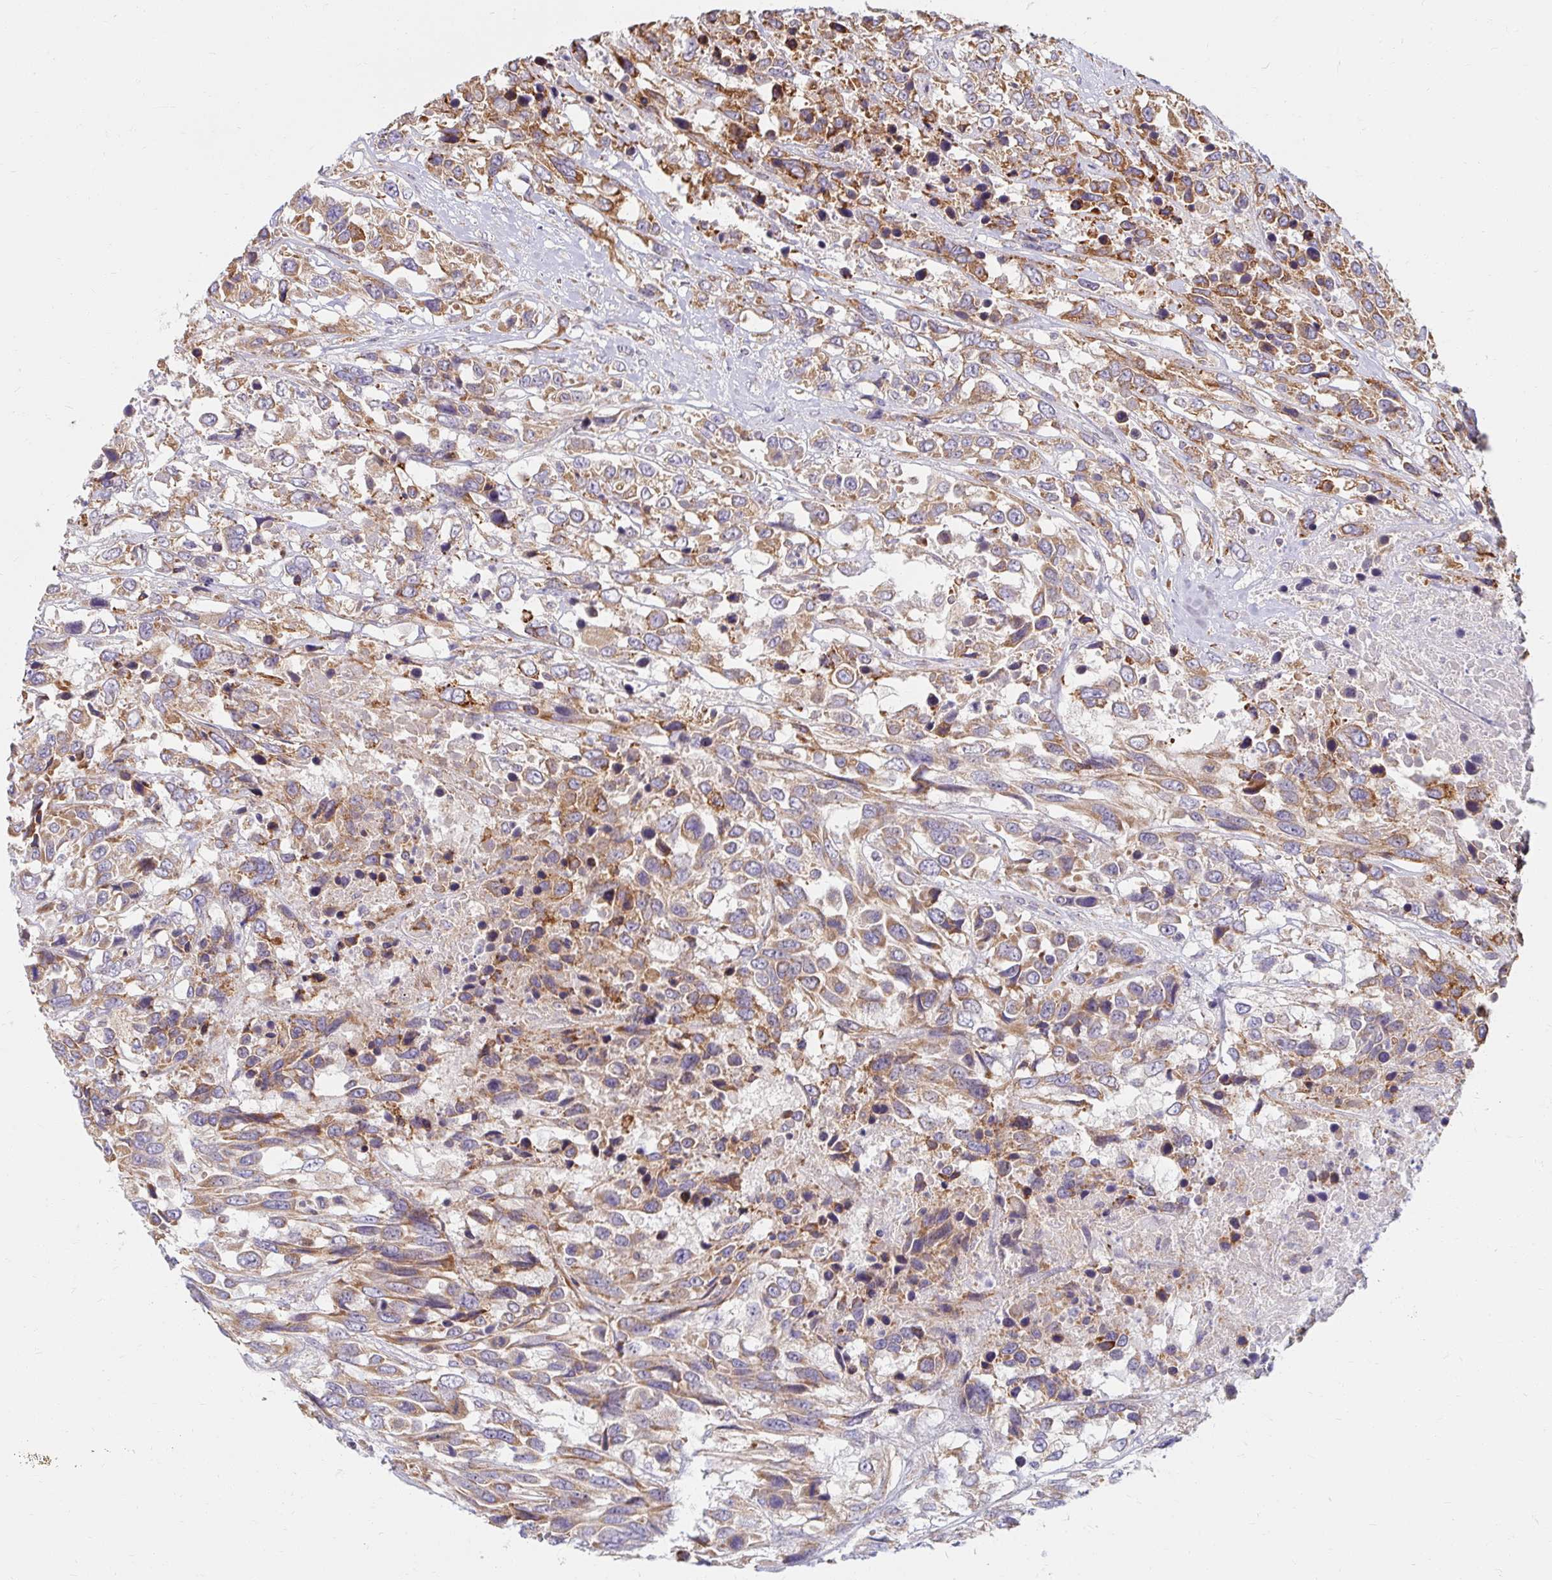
{"staining": {"intensity": "moderate", "quantity": ">75%", "location": "cytoplasmic/membranous"}, "tissue": "urothelial cancer", "cell_type": "Tumor cells", "image_type": "cancer", "snomed": [{"axis": "morphology", "description": "Urothelial carcinoma, High grade"}, {"axis": "topography", "description": "Urinary bladder"}], "caption": "Protein positivity by immunohistochemistry reveals moderate cytoplasmic/membranous positivity in about >75% of tumor cells in urothelial cancer.", "gene": "SKP2", "patient": {"sex": "female", "age": 70}}